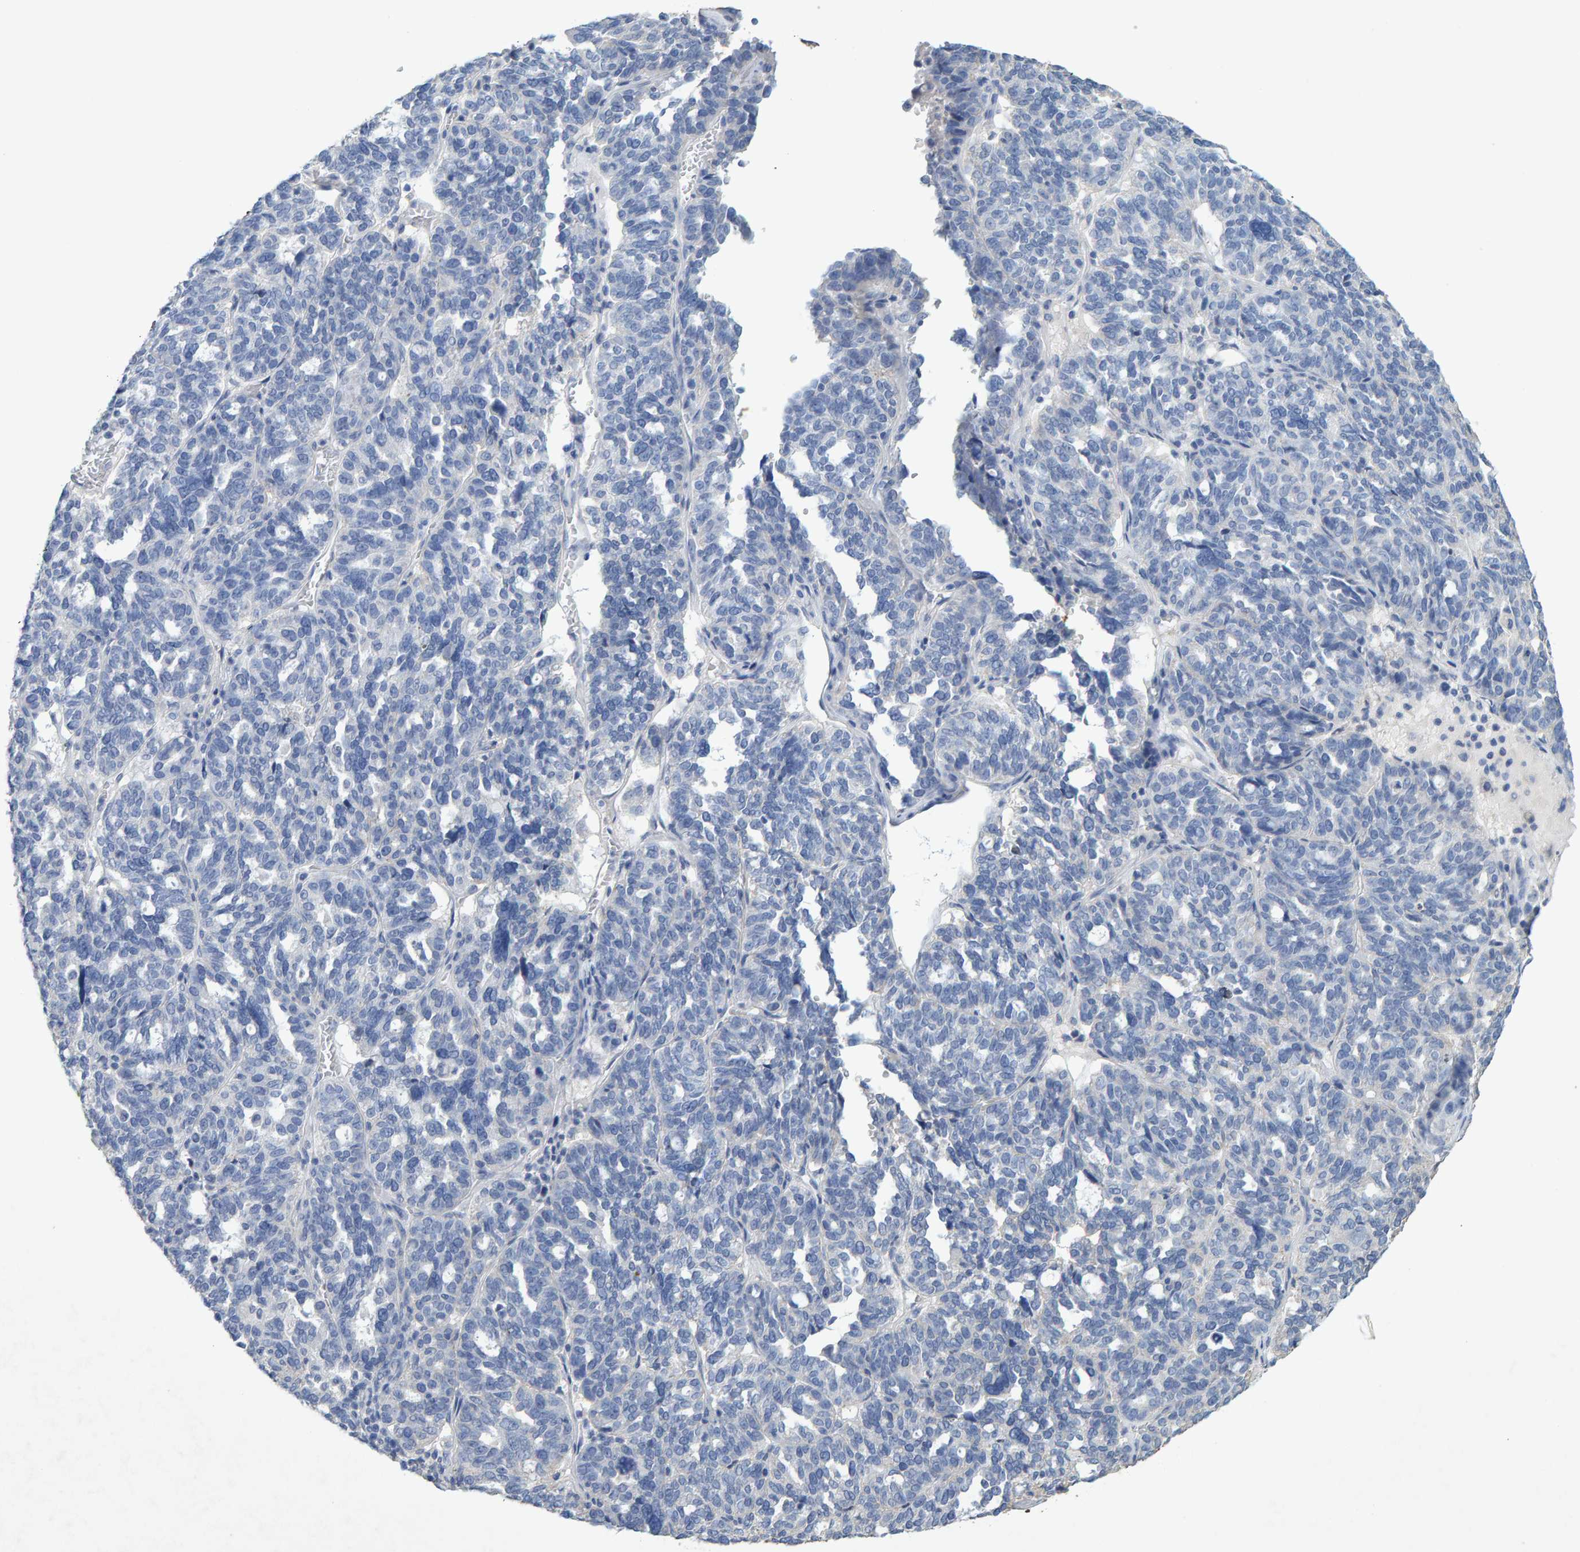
{"staining": {"intensity": "negative", "quantity": "none", "location": "none"}, "tissue": "ovarian cancer", "cell_type": "Tumor cells", "image_type": "cancer", "snomed": [{"axis": "morphology", "description": "Cystadenocarcinoma, serous, NOS"}, {"axis": "topography", "description": "Ovary"}], "caption": "High magnification brightfield microscopy of ovarian serous cystadenocarcinoma stained with DAB (3,3'-diaminobenzidine) (brown) and counterstained with hematoxylin (blue): tumor cells show no significant staining.", "gene": "CTH", "patient": {"sex": "female", "age": 59}}